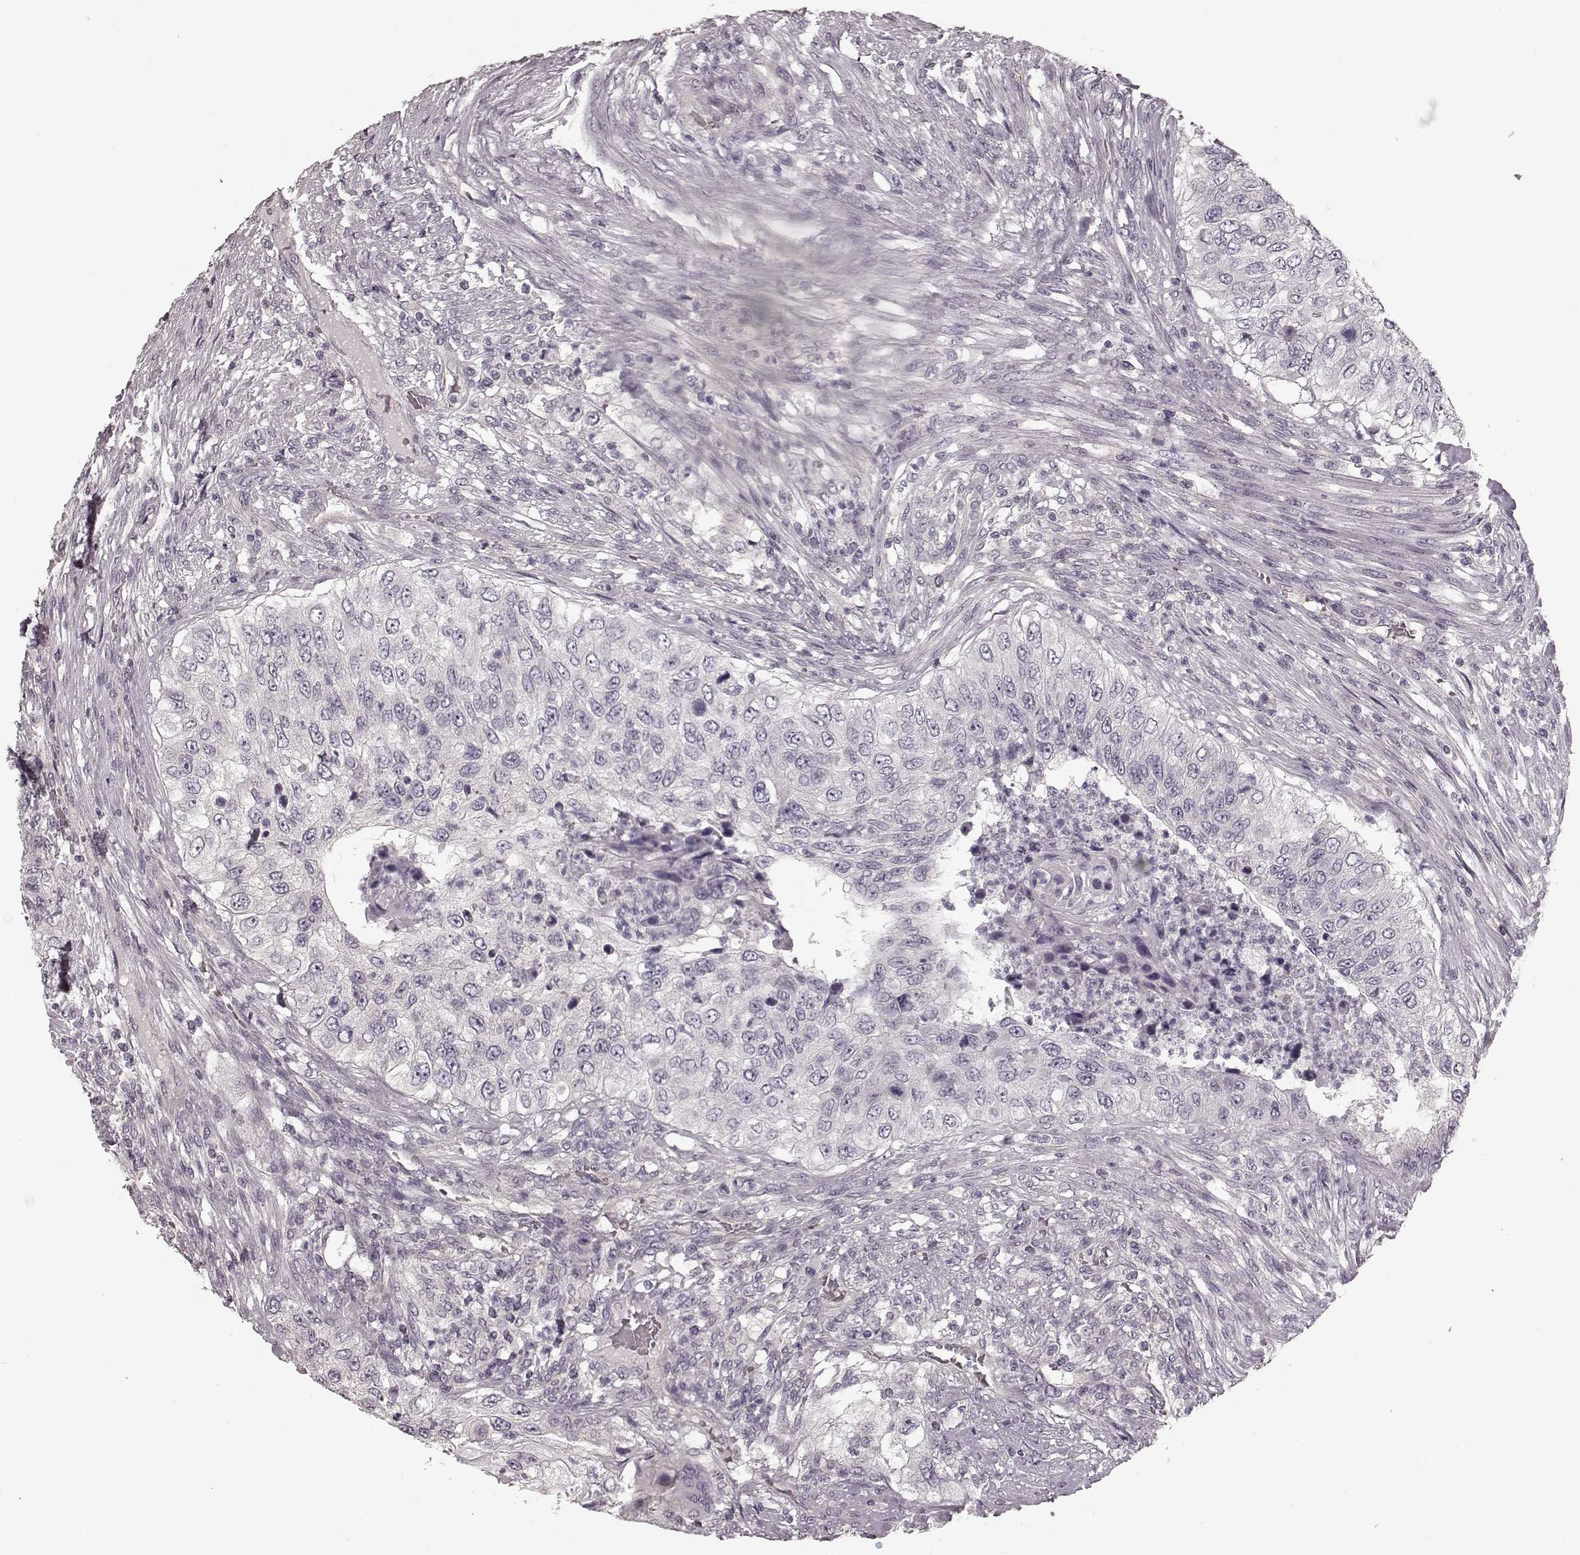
{"staining": {"intensity": "negative", "quantity": "none", "location": "none"}, "tissue": "urothelial cancer", "cell_type": "Tumor cells", "image_type": "cancer", "snomed": [{"axis": "morphology", "description": "Urothelial carcinoma, High grade"}, {"axis": "topography", "description": "Urinary bladder"}], "caption": "Immunohistochemical staining of high-grade urothelial carcinoma shows no significant positivity in tumor cells.", "gene": "PRKCE", "patient": {"sex": "female", "age": 60}}